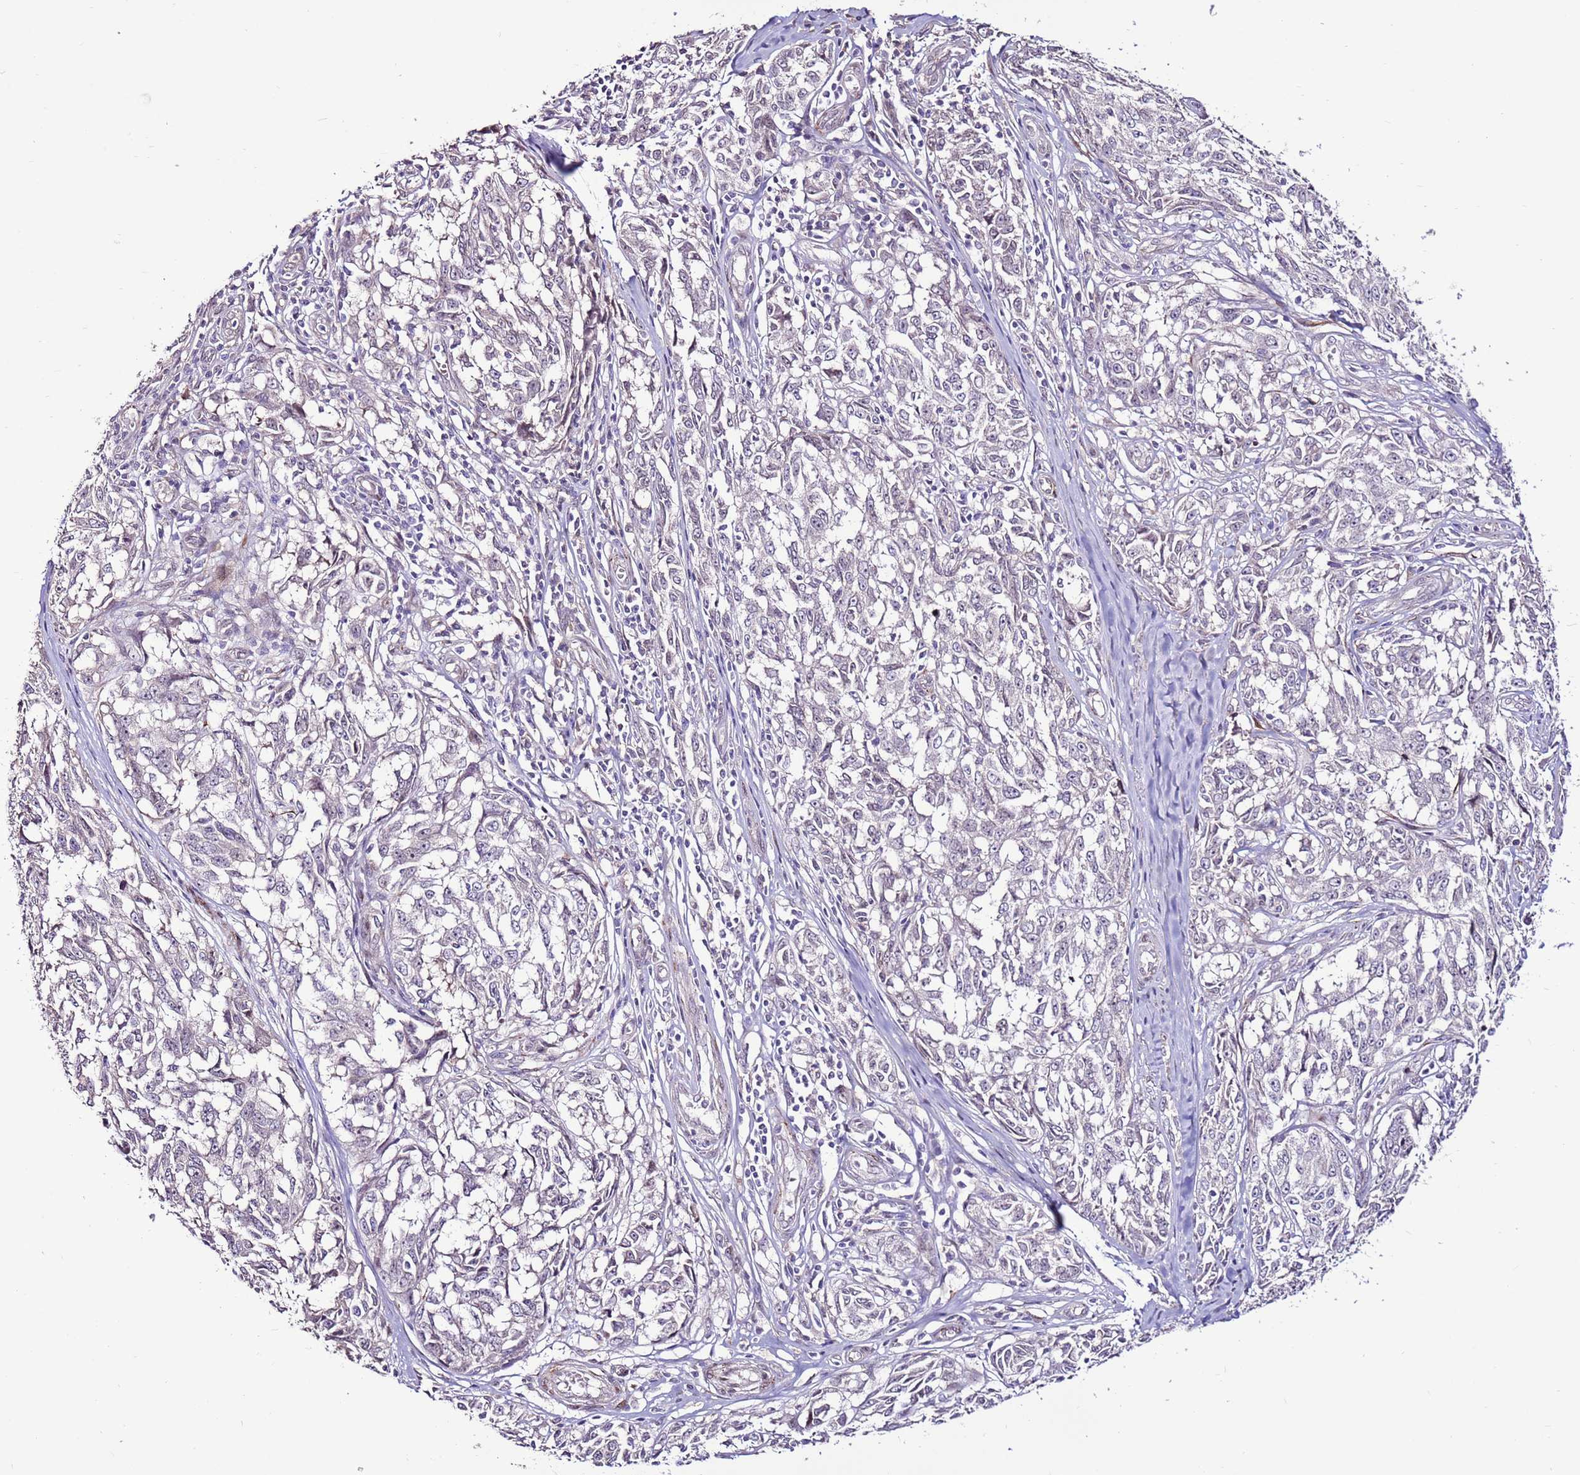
{"staining": {"intensity": "negative", "quantity": "none", "location": "none"}, "tissue": "melanoma", "cell_type": "Tumor cells", "image_type": "cancer", "snomed": [{"axis": "morphology", "description": "Malignant melanoma, NOS"}, {"axis": "topography", "description": "Skin"}], "caption": "Tumor cells show no significant protein expression in malignant melanoma.", "gene": "LGI4", "patient": {"sex": "female", "age": 64}}